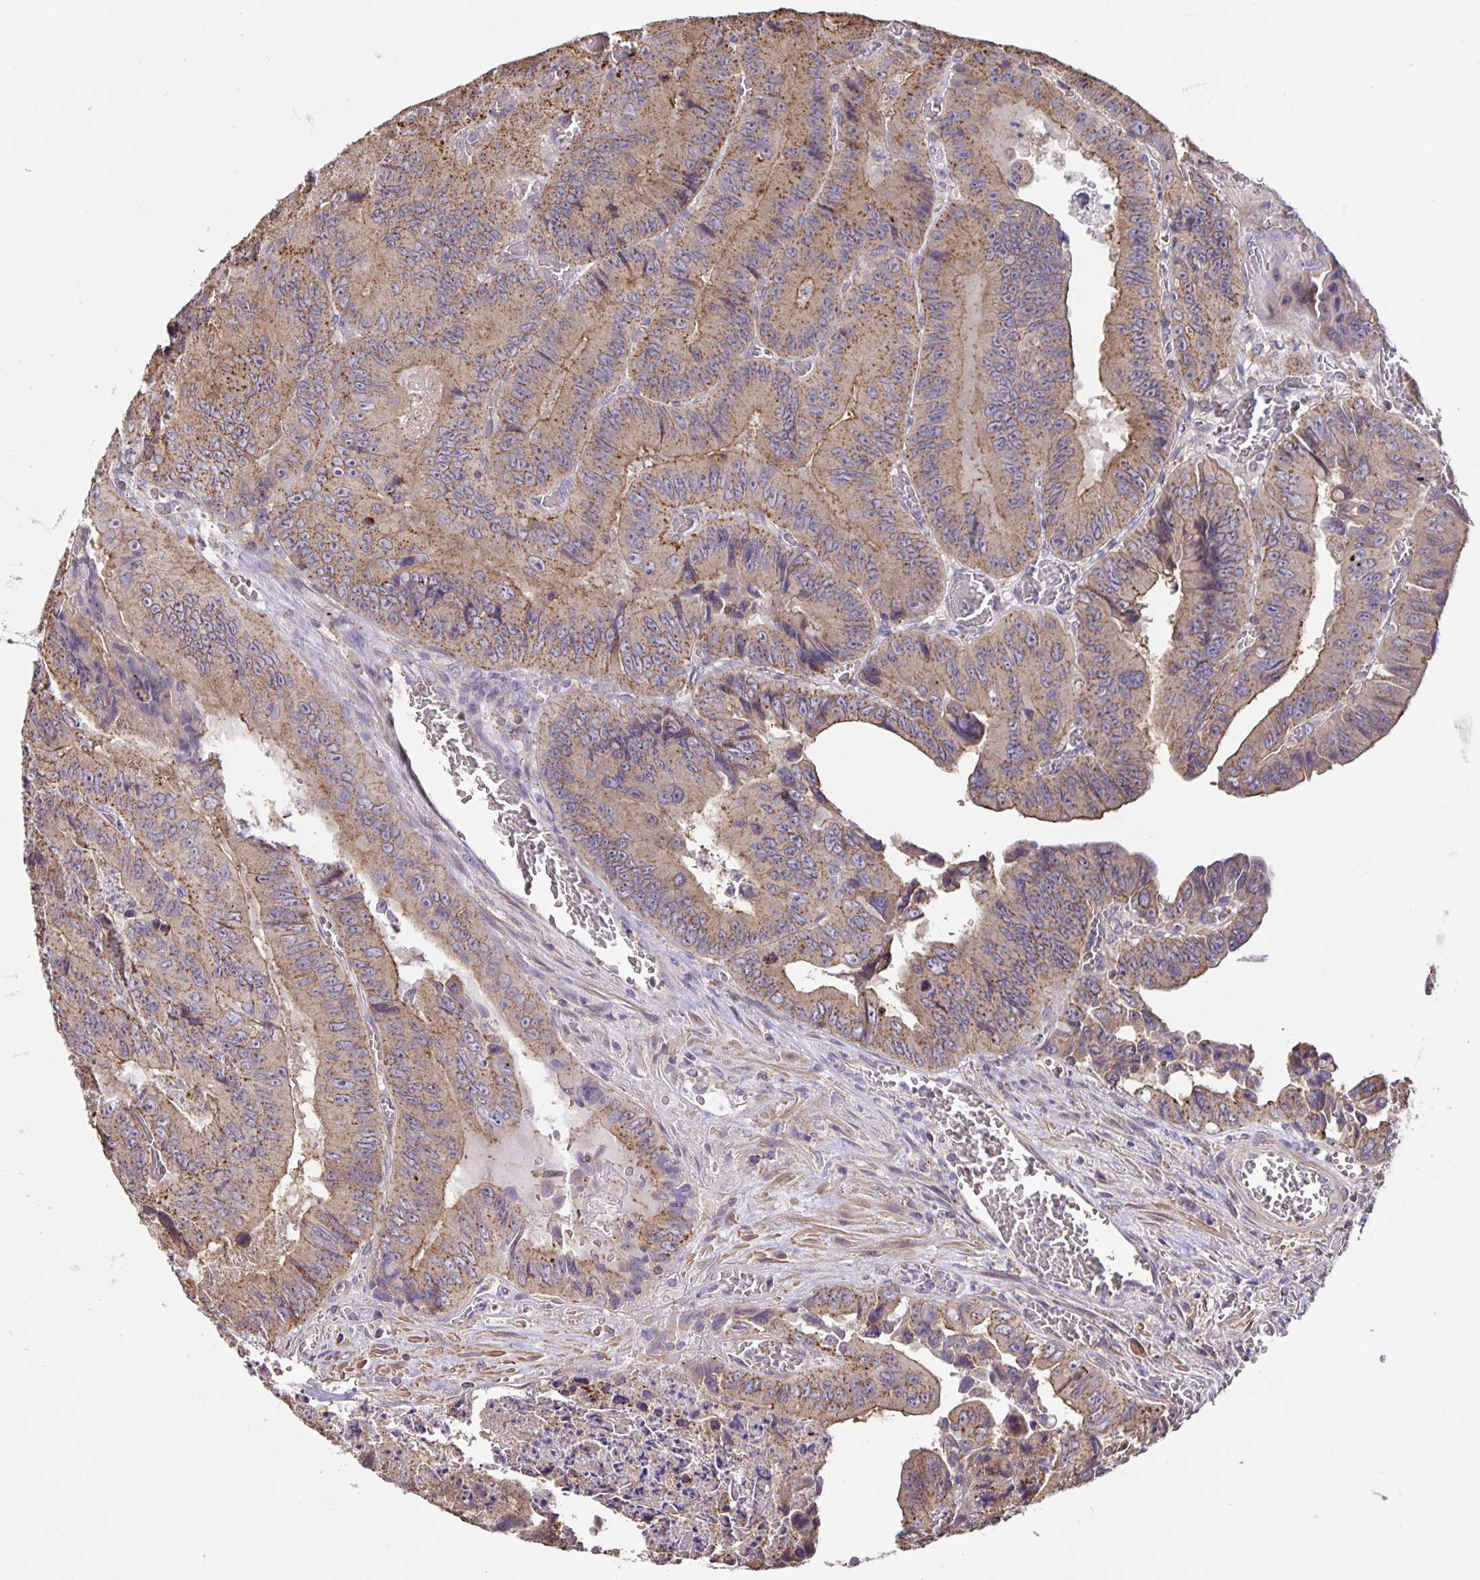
{"staining": {"intensity": "moderate", "quantity": ">75%", "location": "cytoplasmic/membranous"}, "tissue": "colorectal cancer", "cell_type": "Tumor cells", "image_type": "cancer", "snomed": [{"axis": "morphology", "description": "Adenocarcinoma, NOS"}, {"axis": "topography", "description": "Colon"}], "caption": "Moderate cytoplasmic/membranous staining is present in approximately >75% of tumor cells in colorectal adenocarcinoma.", "gene": "TMEM71", "patient": {"sex": "female", "age": 84}}